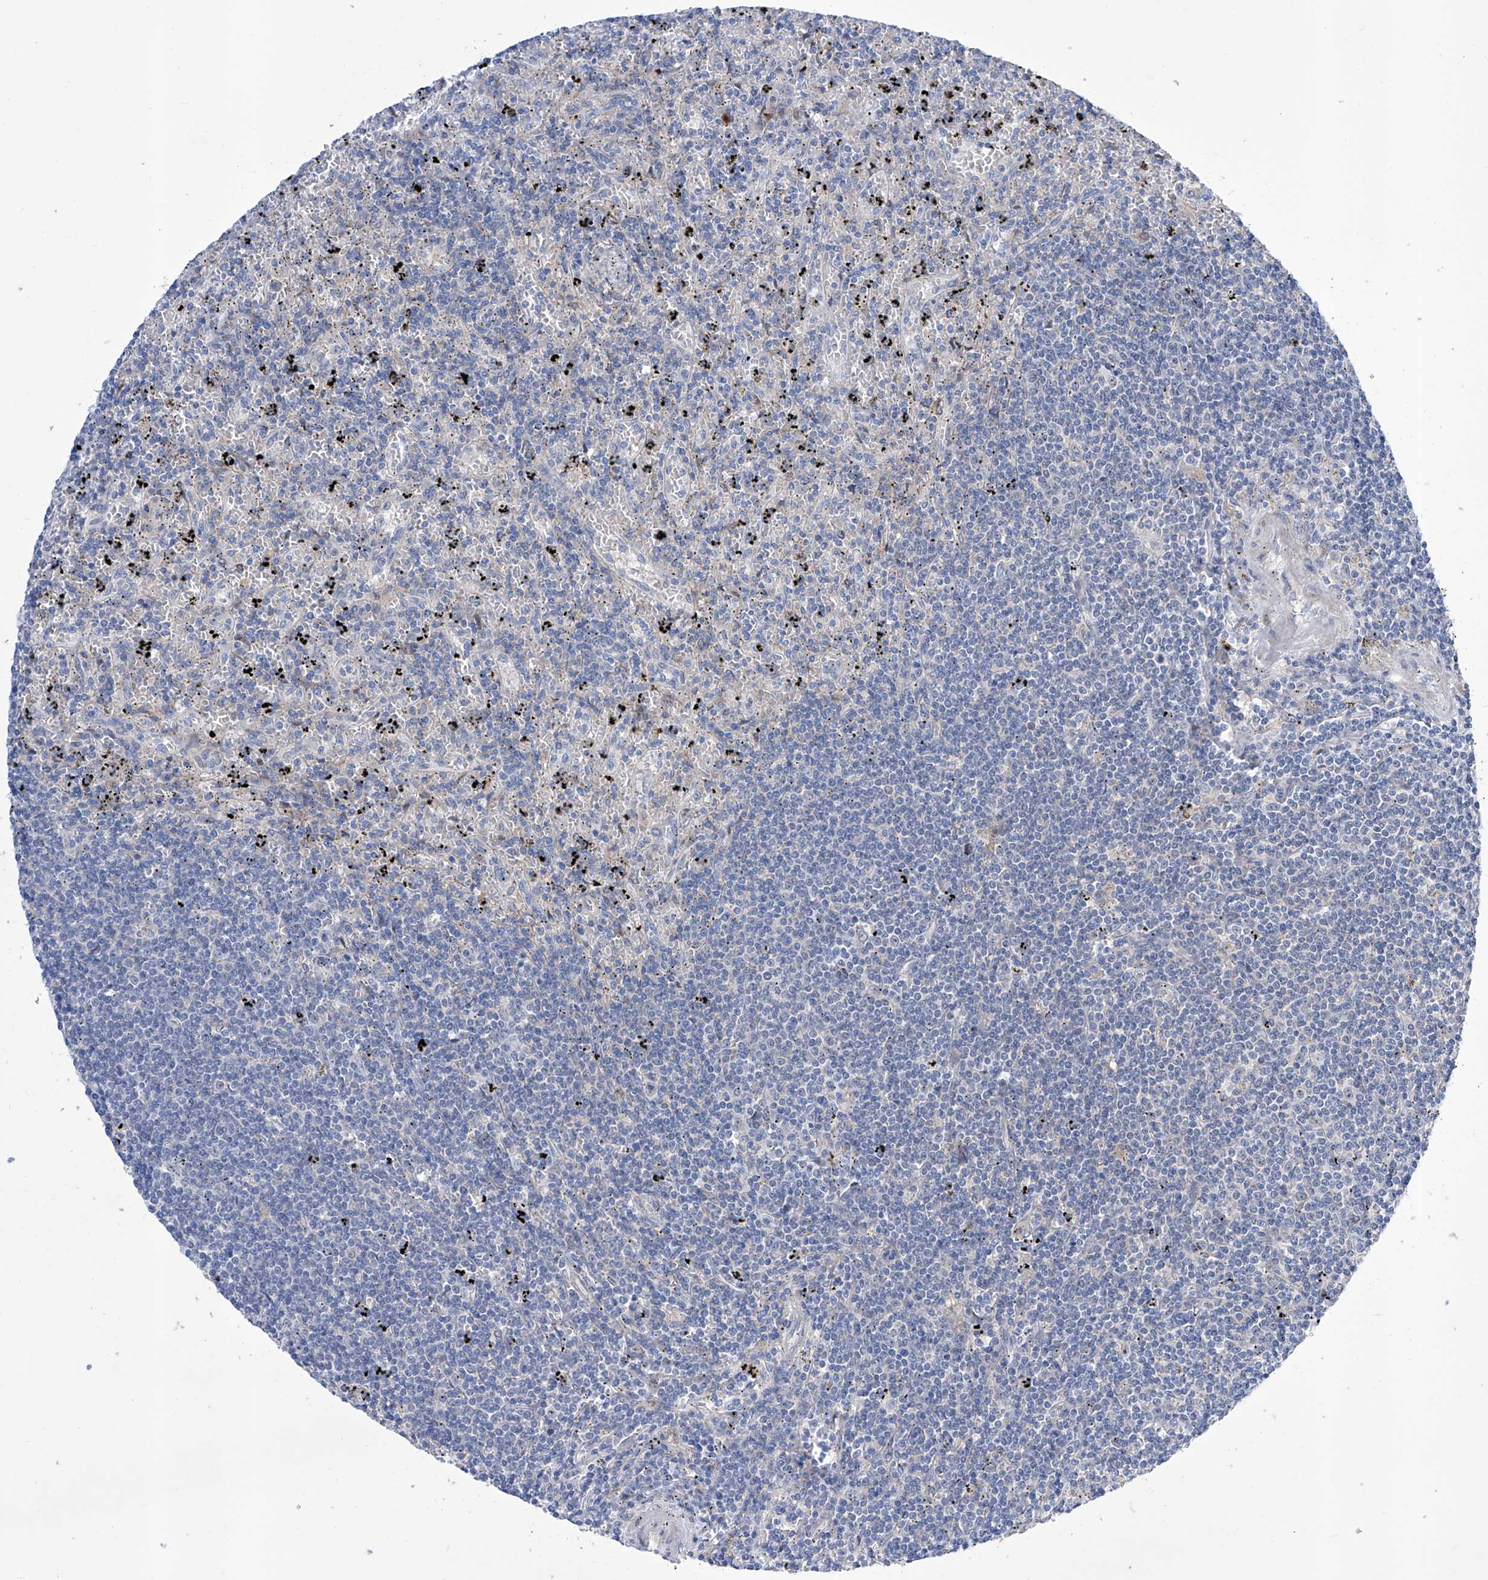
{"staining": {"intensity": "negative", "quantity": "none", "location": "none"}, "tissue": "lymphoma", "cell_type": "Tumor cells", "image_type": "cancer", "snomed": [{"axis": "morphology", "description": "Malignant lymphoma, non-Hodgkin's type, Low grade"}, {"axis": "topography", "description": "Spleen"}], "caption": "Tumor cells are negative for protein expression in human lymphoma. (DAB immunohistochemistry, high magnification).", "gene": "SRBD1", "patient": {"sex": "male", "age": 76}}